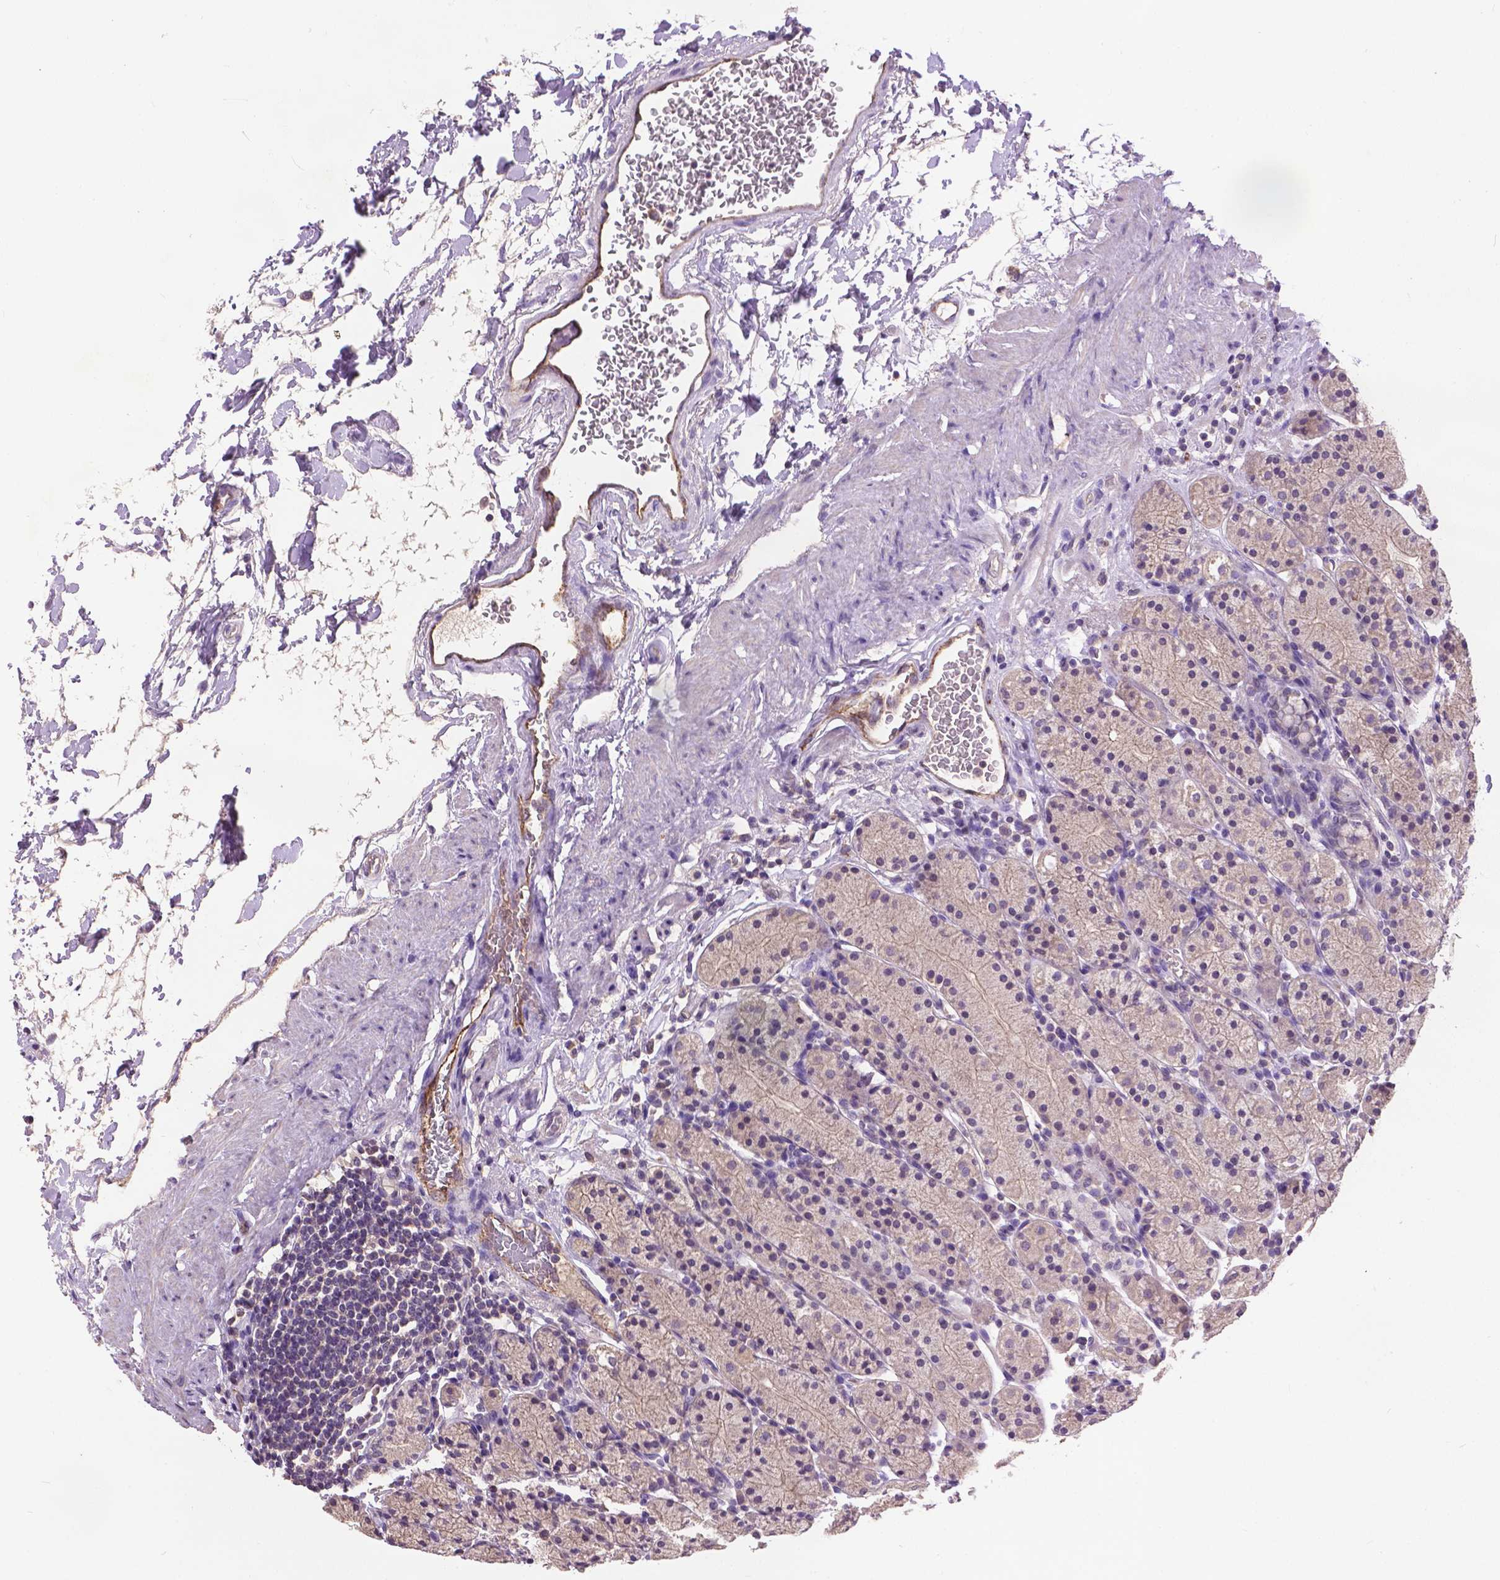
{"staining": {"intensity": "weak", "quantity": "<25%", "location": "cytoplasmic/membranous"}, "tissue": "stomach", "cell_type": "Glandular cells", "image_type": "normal", "snomed": [{"axis": "morphology", "description": "Normal tissue, NOS"}, {"axis": "topography", "description": "Stomach, upper"}, {"axis": "topography", "description": "Stomach"}], "caption": "Immunohistochemistry micrograph of normal stomach: human stomach stained with DAB (3,3'-diaminobenzidine) shows no significant protein positivity in glandular cells.", "gene": "ZNF337", "patient": {"sex": "male", "age": 62}}